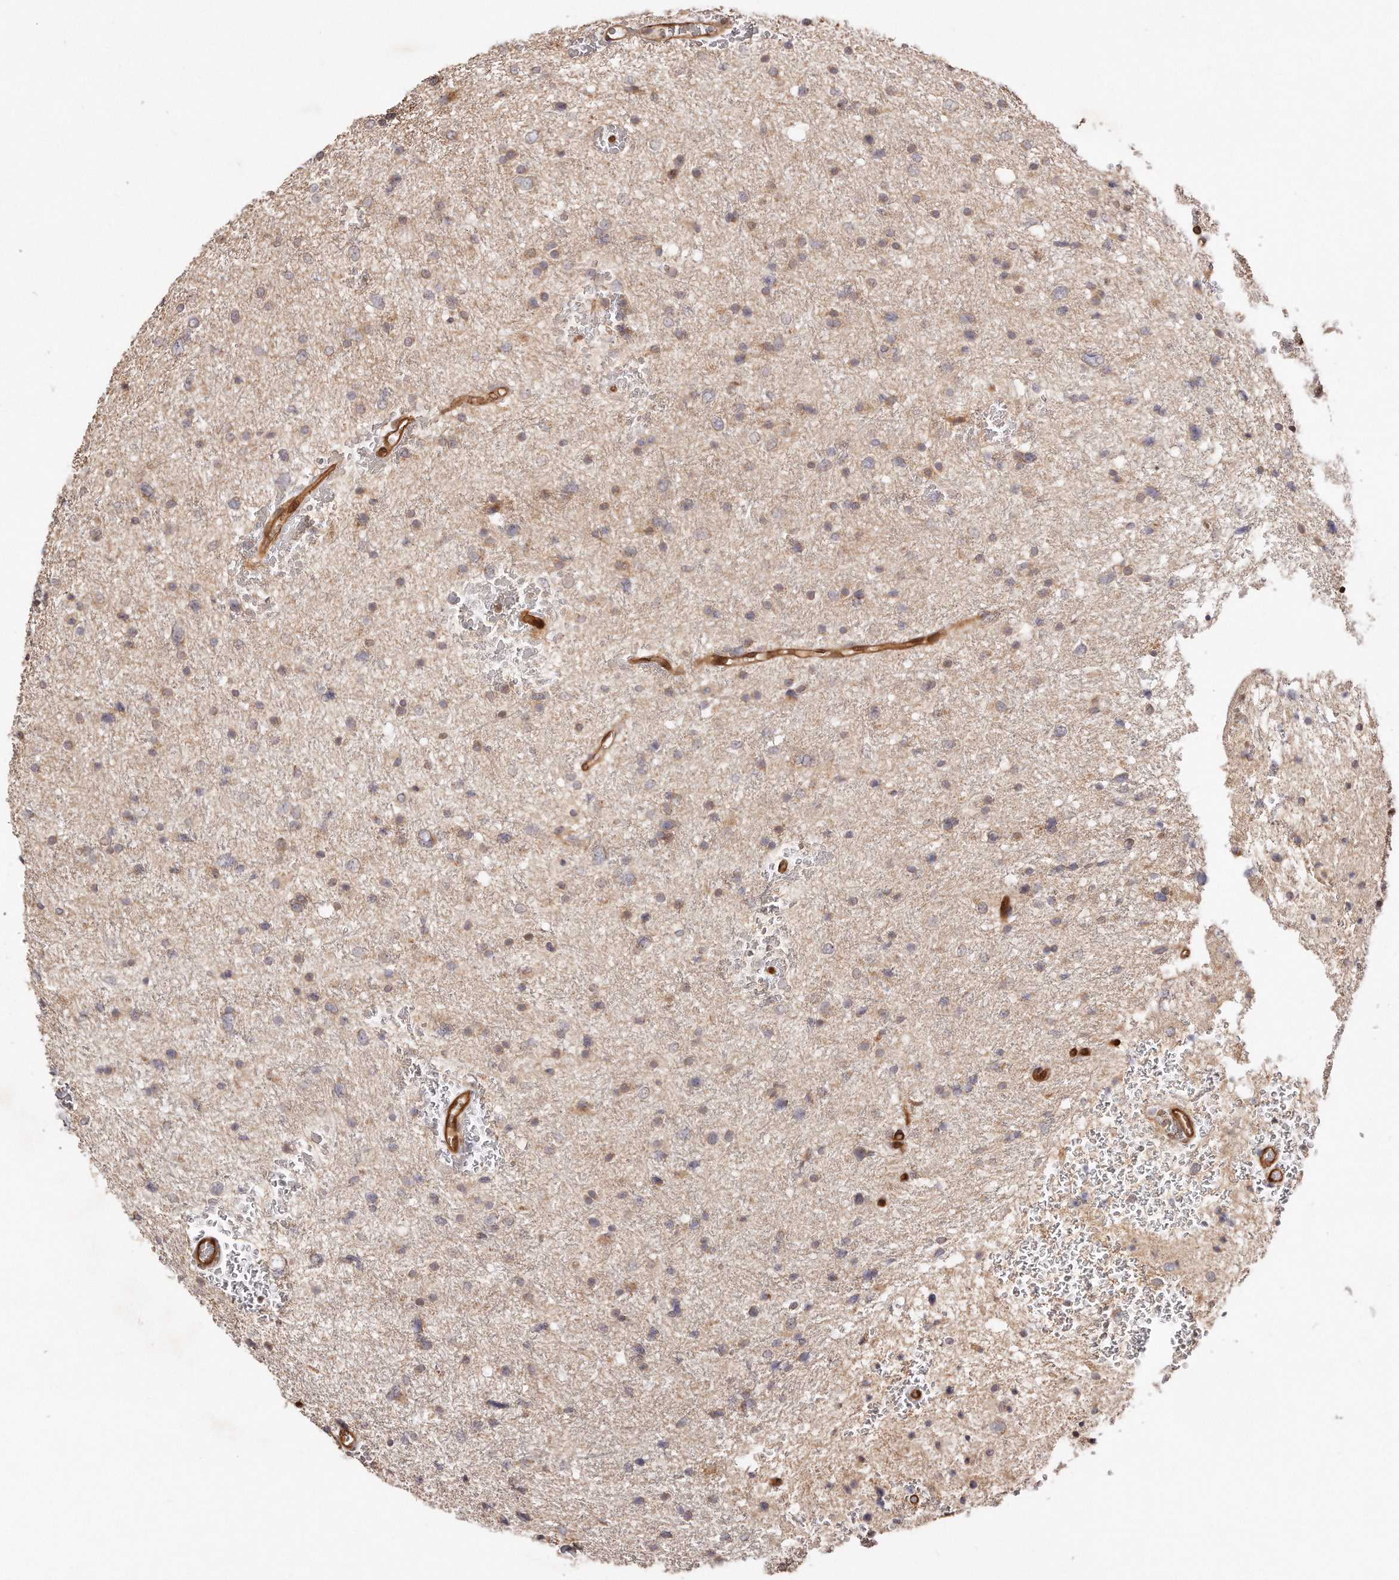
{"staining": {"intensity": "weak", "quantity": "<25%", "location": "cytoplasmic/membranous"}, "tissue": "glioma", "cell_type": "Tumor cells", "image_type": "cancer", "snomed": [{"axis": "morphology", "description": "Glioma, malignant, Low grade"}, {"axis": "topography", "description": "Brain"}], "caption": "Protein analysis of glioma demonstrates no significant positivity in tumor cells.", "gene": "GBP4", "patient": {"sex": "female", "age": 37}}